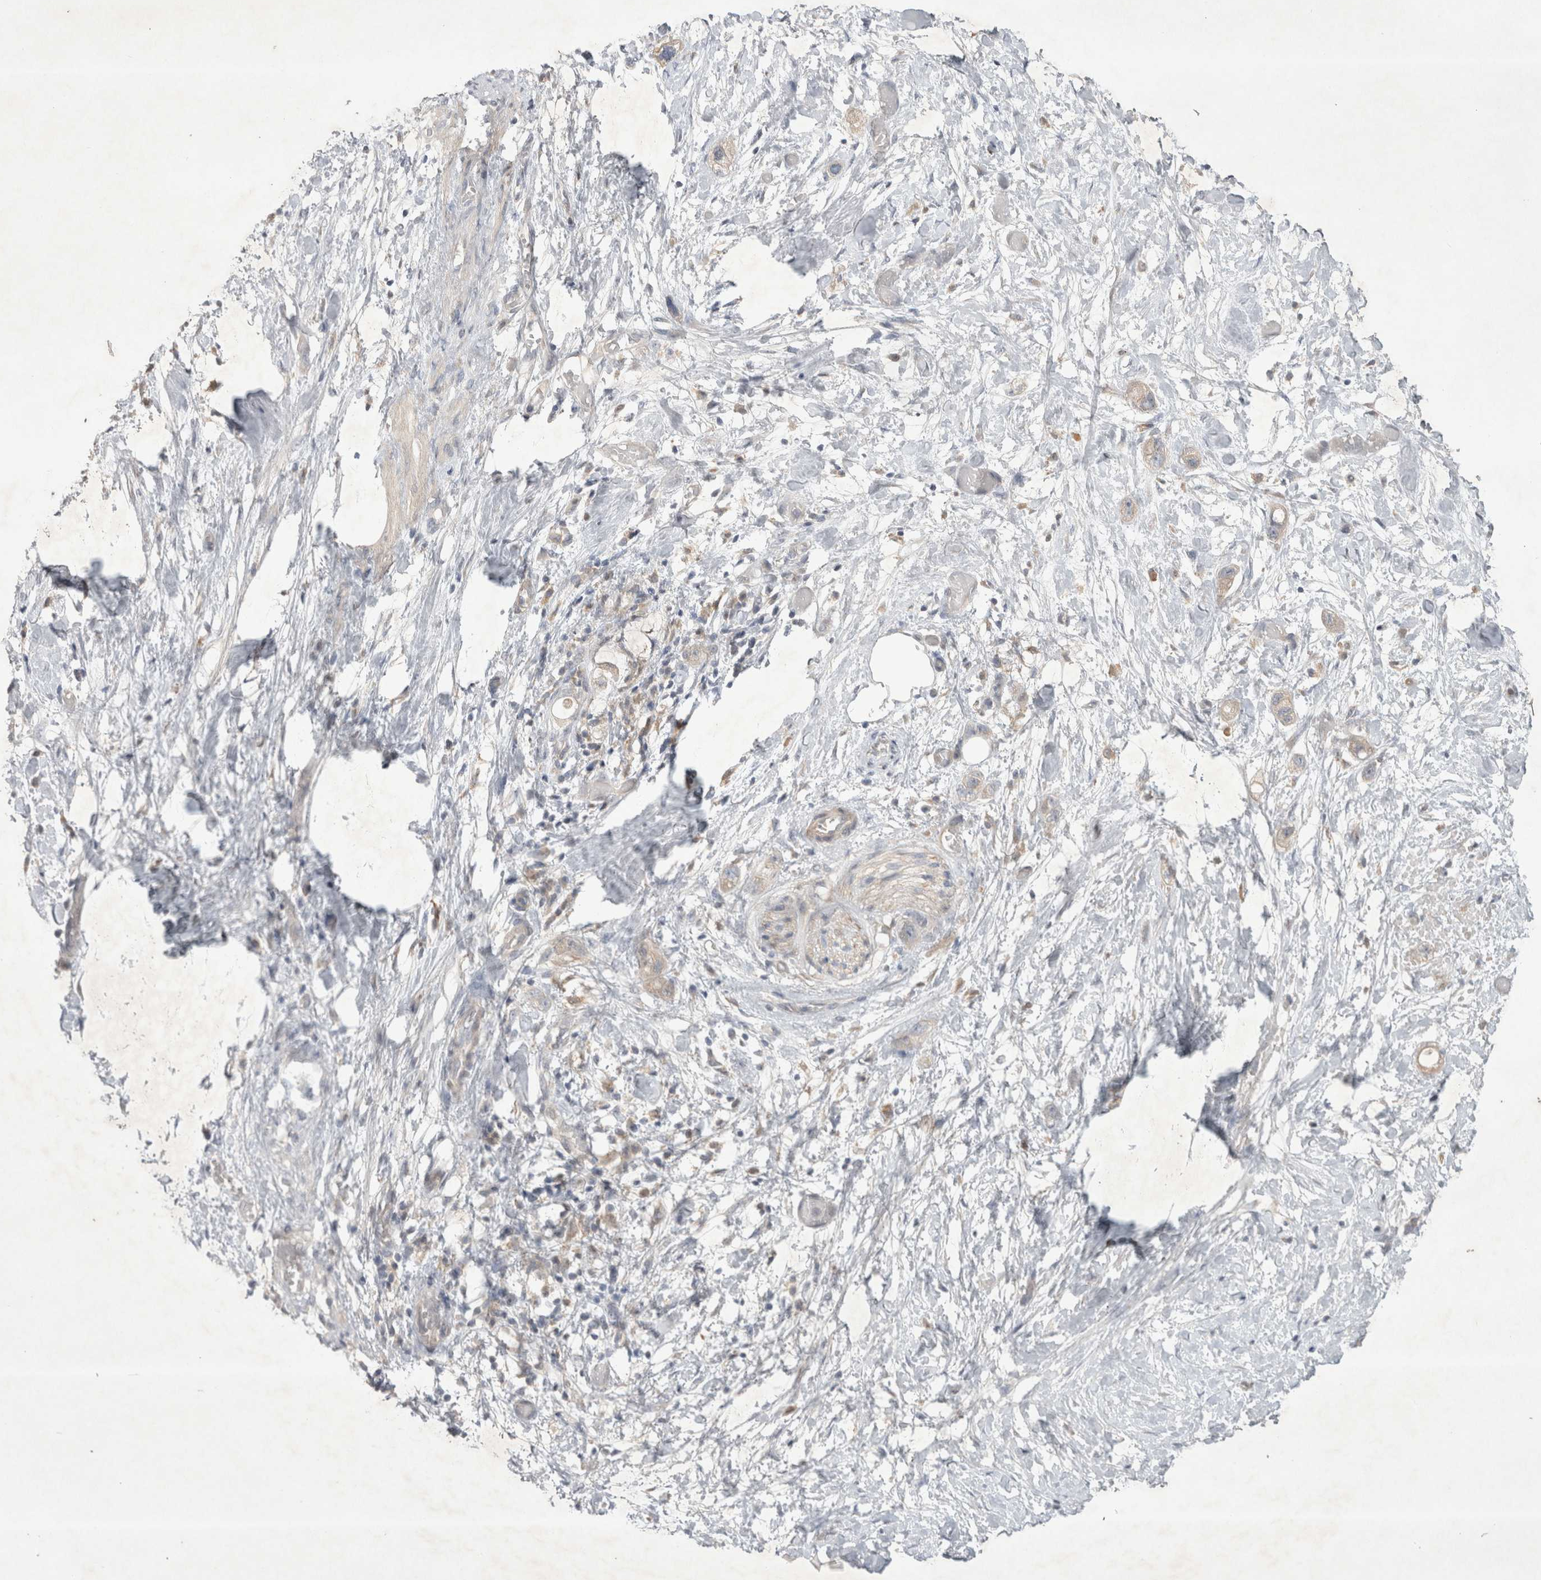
{"staining": {"intensity": "weak", "quantity": "25%-75%", "location": "cytoplasmic/membranous"}, "tissue": "stomach cancer", "cell_type": "Tumor cells", "image_type": "cancer", "snomed": [{"axis": "morphology", "description": "Adenocarcinoma, NOS"}, {"axis": "topography", "description": "Stomach"}, {"axis": "topography", "description": "Stomach, lower"}], "caption": "Tumor cells exhibit low levels of weak cytoplasmic/membranous expression in approximately 25%-75% of cells in human stomach adenocarcinoma.", "gene": "SRD5A3", "patient": {"sex": "female", "age": 48}}